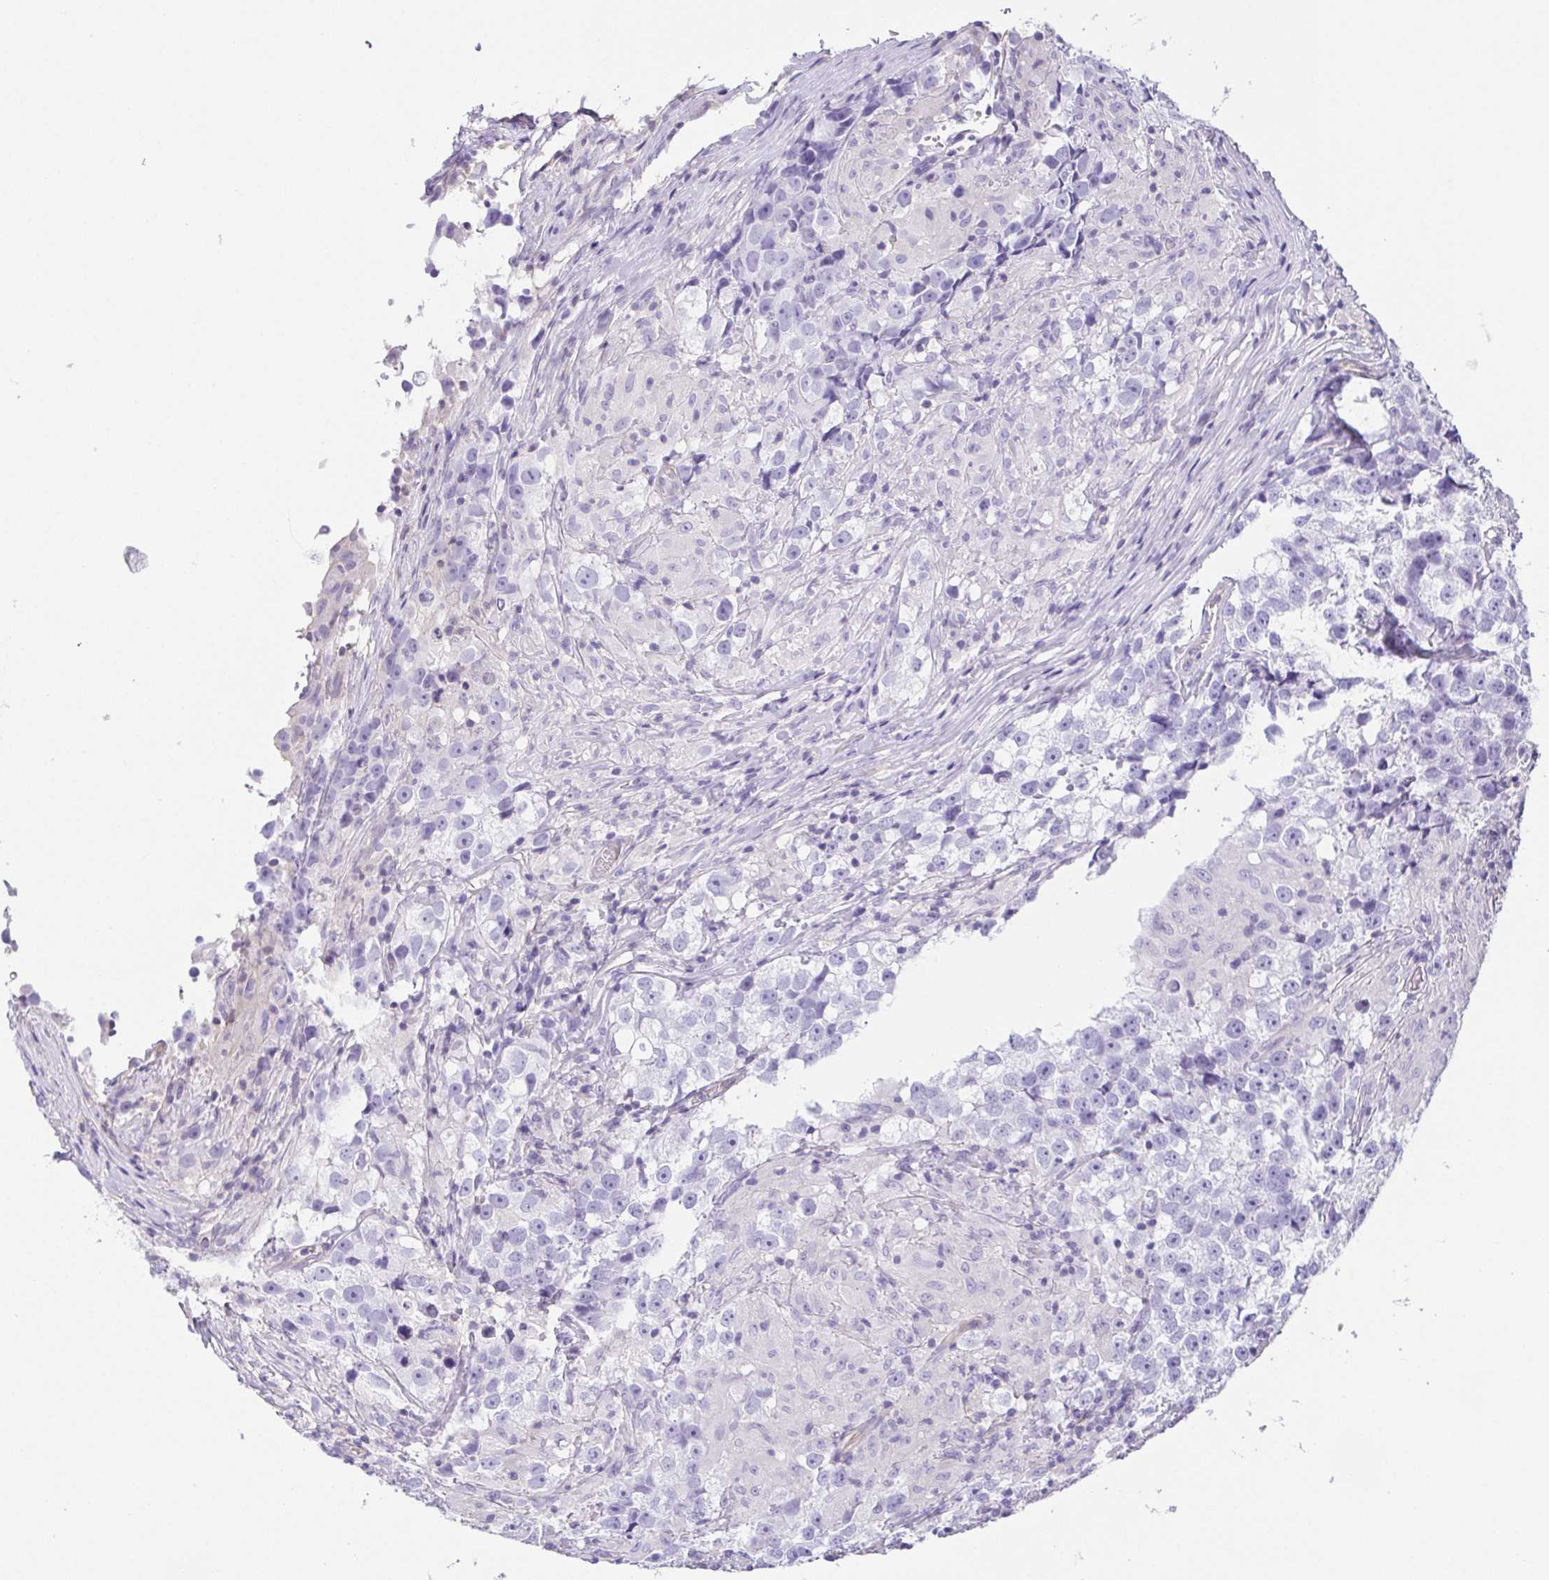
{"staining": {"intensity": "negative", "quantity": "none", "location": "none"}, "tissue": "testis cancer", "cell_type": "Tumor cells", "image_type": "cancer", "snomed": [{"axis": "morphology", "description": "Seminoma, NOS"}, {"axis": "topography", "description": "Testis"}], "caption": "Human testis cancer (seminoma) stained for a protein using immunohistochemistry reveals no positivity in tumor cells.", "gene": "MYL6", "patient": {"sex": "male", "age": 46}}